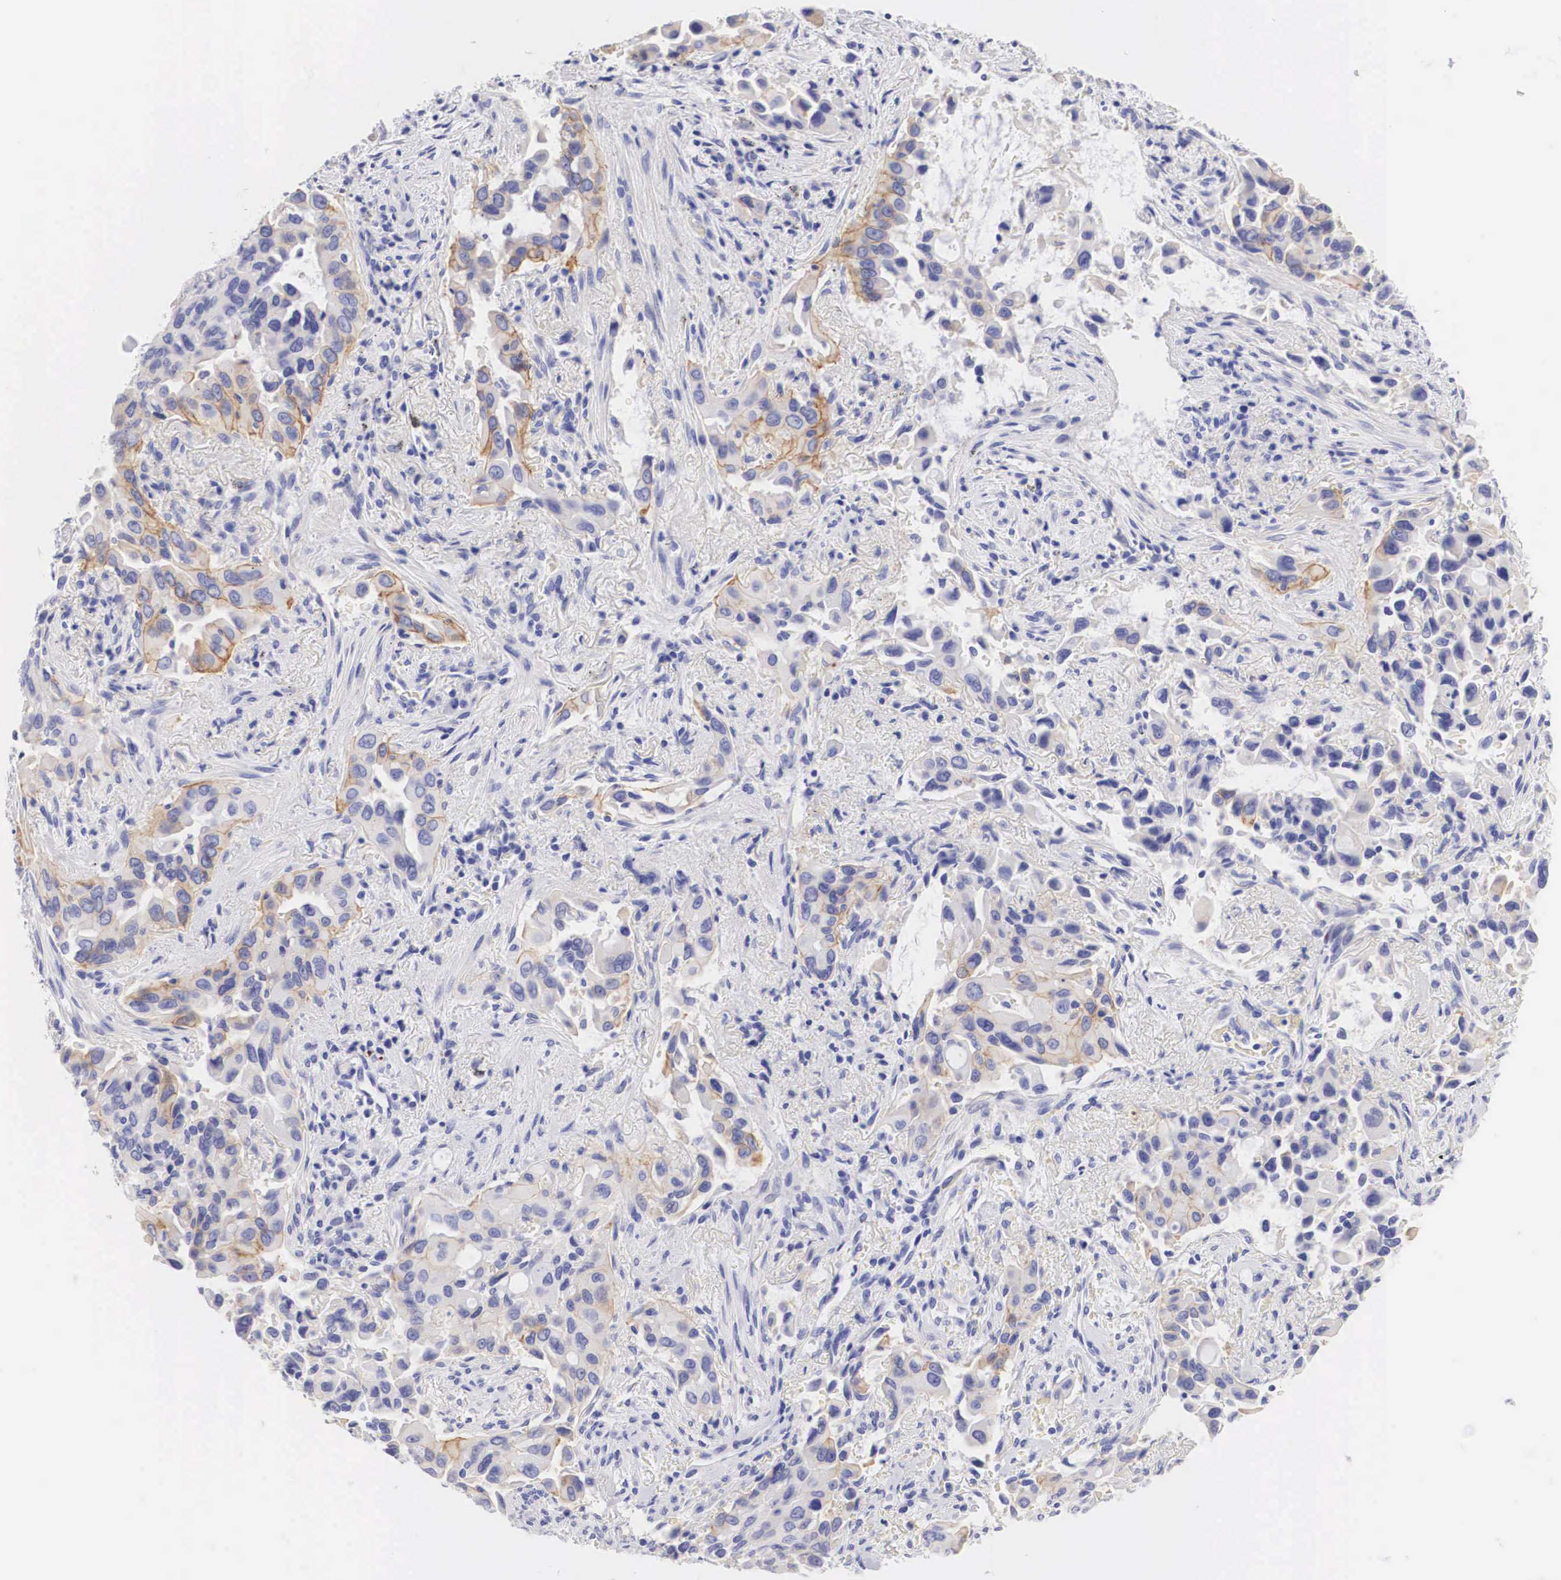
{"staining": {"intensity": "moderate", "quantity": "<25%", "location": "cytoplasmic/membranous"}, "tissue": "lung cancer", "cell_type": "Tumor cells", "image_type": "cancer", "snomed": [{"axis": "morphology", "description": "Adenocarcinoma, NOS"}, {"axis": "topography", "description": "Lung"}], "caption": "Brown immunohistochemical staining in human lung cancer shows moderate cytoplasmic/membranous positivity in approximately <25% of tumor cells.", "gene": "ERBB2", "patient": {"sex": "male", "age": 68}}